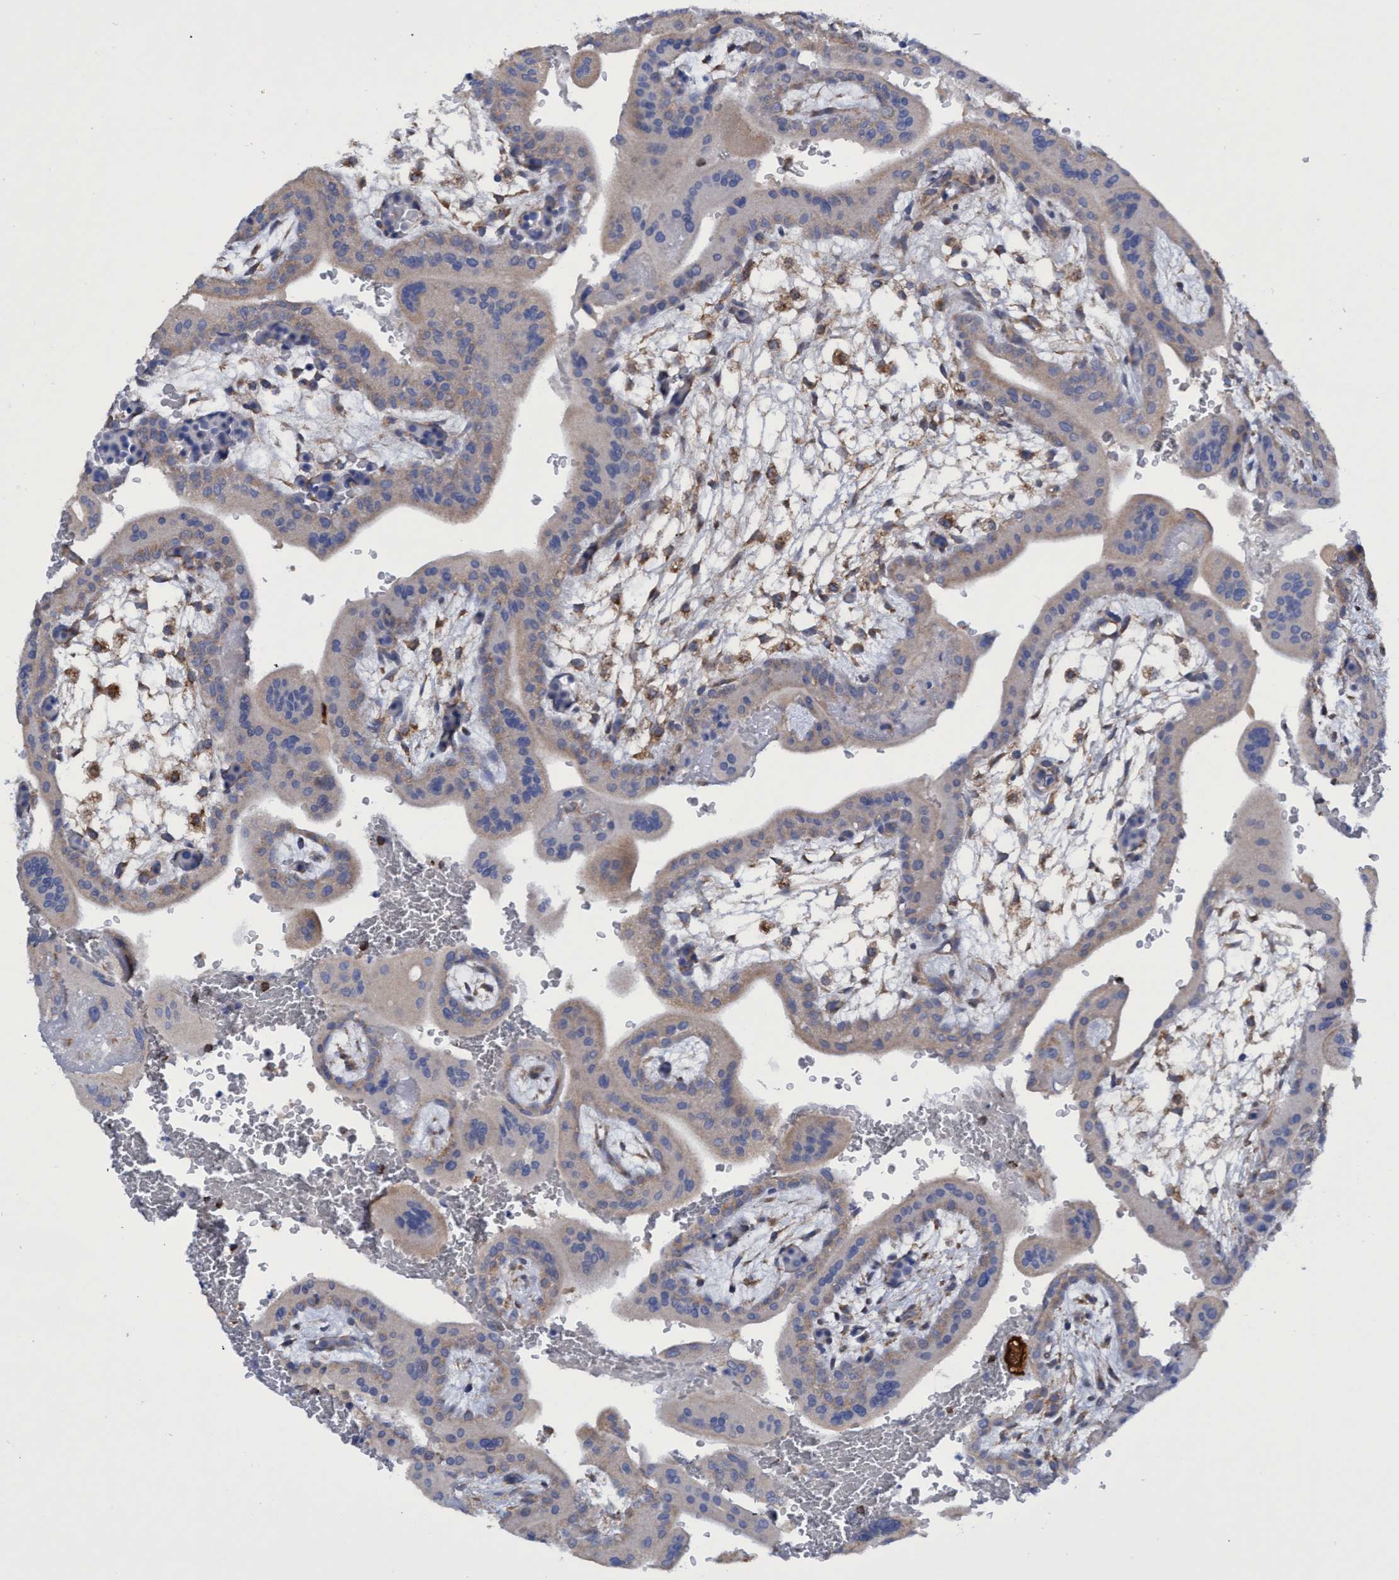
{"staining": {"intensity": "negative", "quantity": "none", "location": "none"}, "tissue": "placenta", "cell_type": "Trophoblastic cells", "image_type": "normal", "snomed": [{"axis": "morphology", "description": "Normal tissue, NOS"}, {"axis": "topography", "description": "Placenta"}], "caption": "This is an immunohistochemistry micrograph of benign human placenta. There is no staining in trophoblastic cells.", "gene": "CRYZ", "patient": {"sex": "female", "age": 35}}